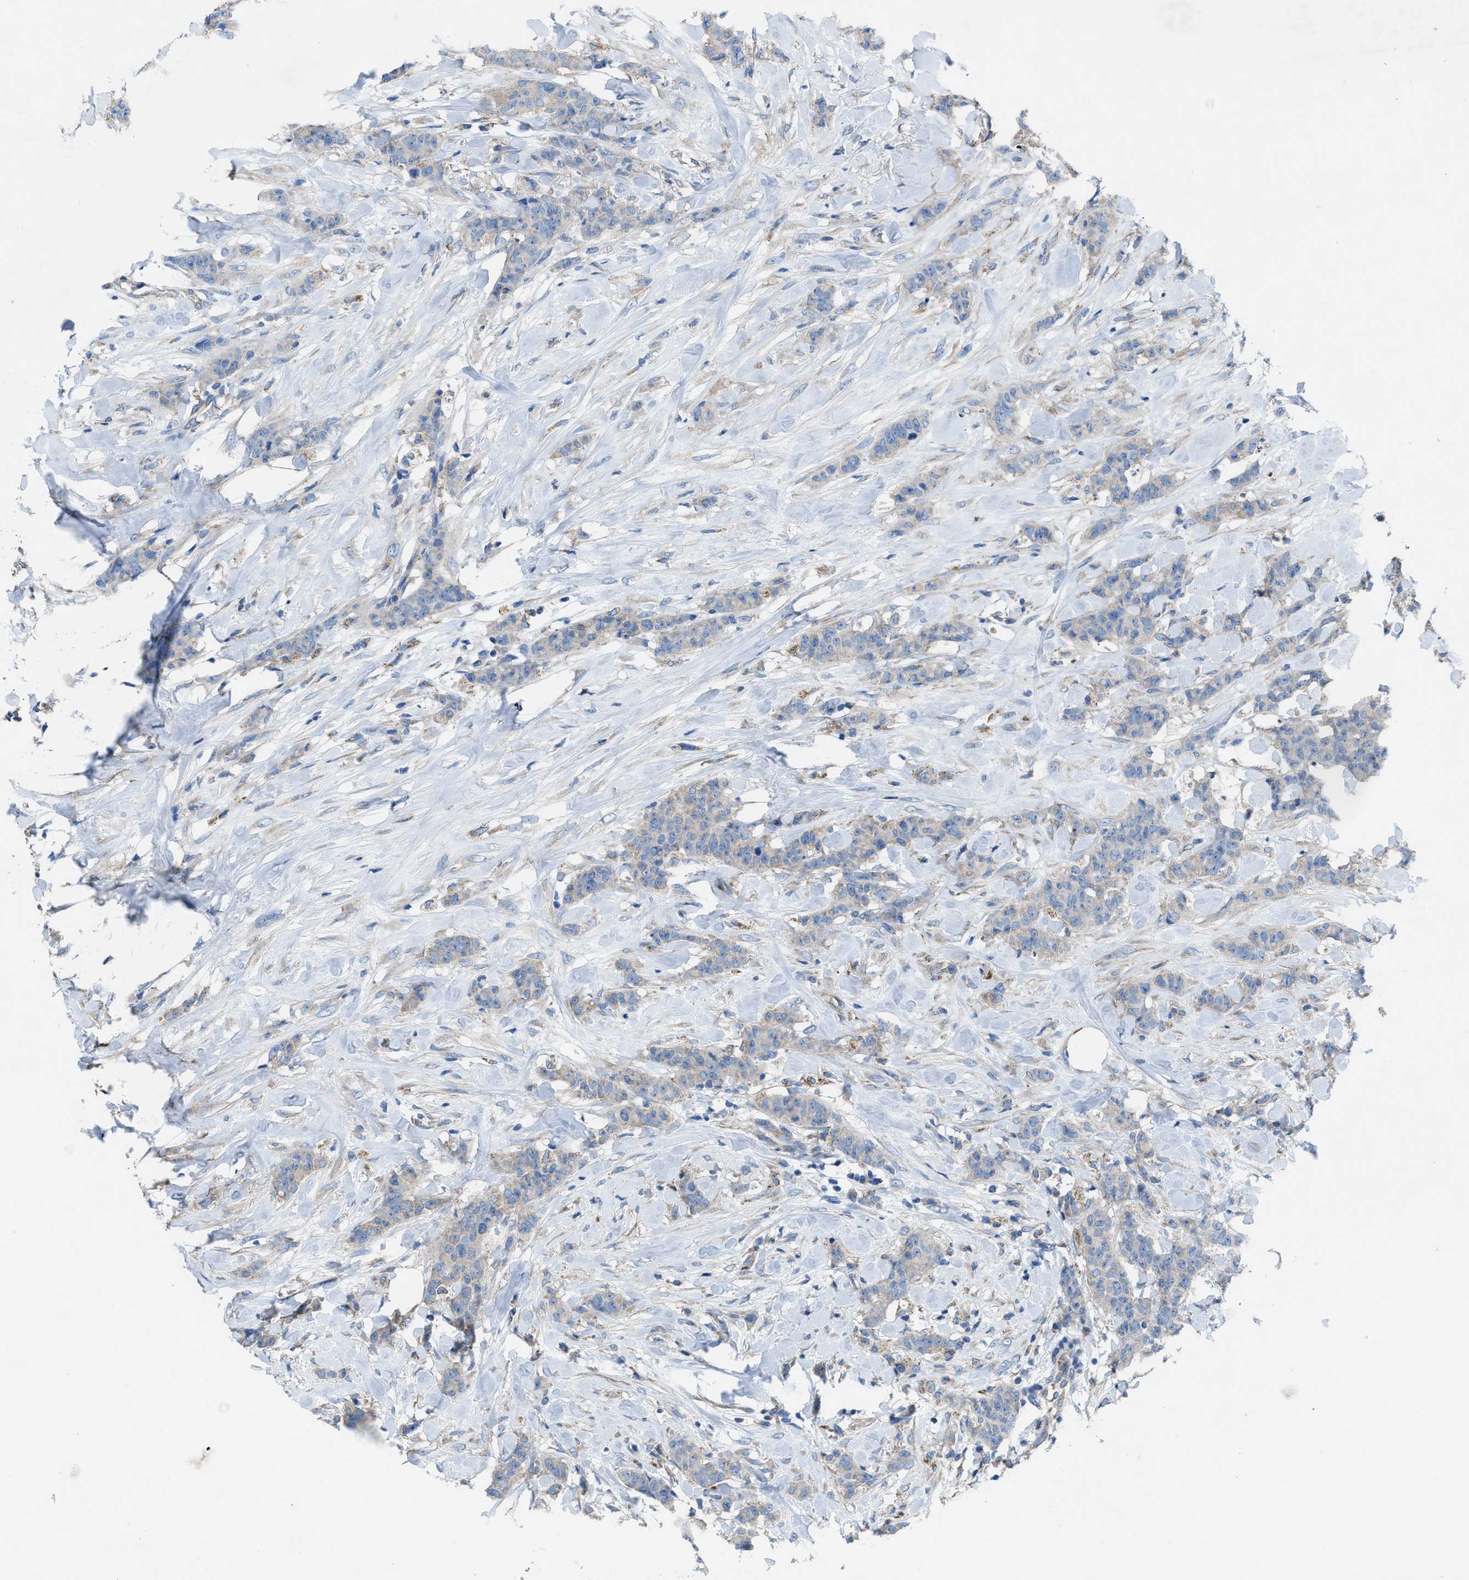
{"staining": {"intensity": "weak", "quantity": "25%-75%", "location": "cytoplasmic/membranous"}, "tissue": "breast cancer", "cell_type": "Tumor cells", "image_type": "cancer", "snomed": [{"axis": "morphology", "description": "Normal tissue, NOS"}, {"axis": "morphology", "description": "Duct carcinoma"}, {"axis": "topography", "description": "Breast"}], "caption": "Protein expression analysis of human invasive ductal carcinoma (breast) reveals weak cytoplasmic/membranous expression in approximately 25%-75% of tumor cells.", "gene": "DOLPP1", "patient": {"sex": "female", "age": 40}}